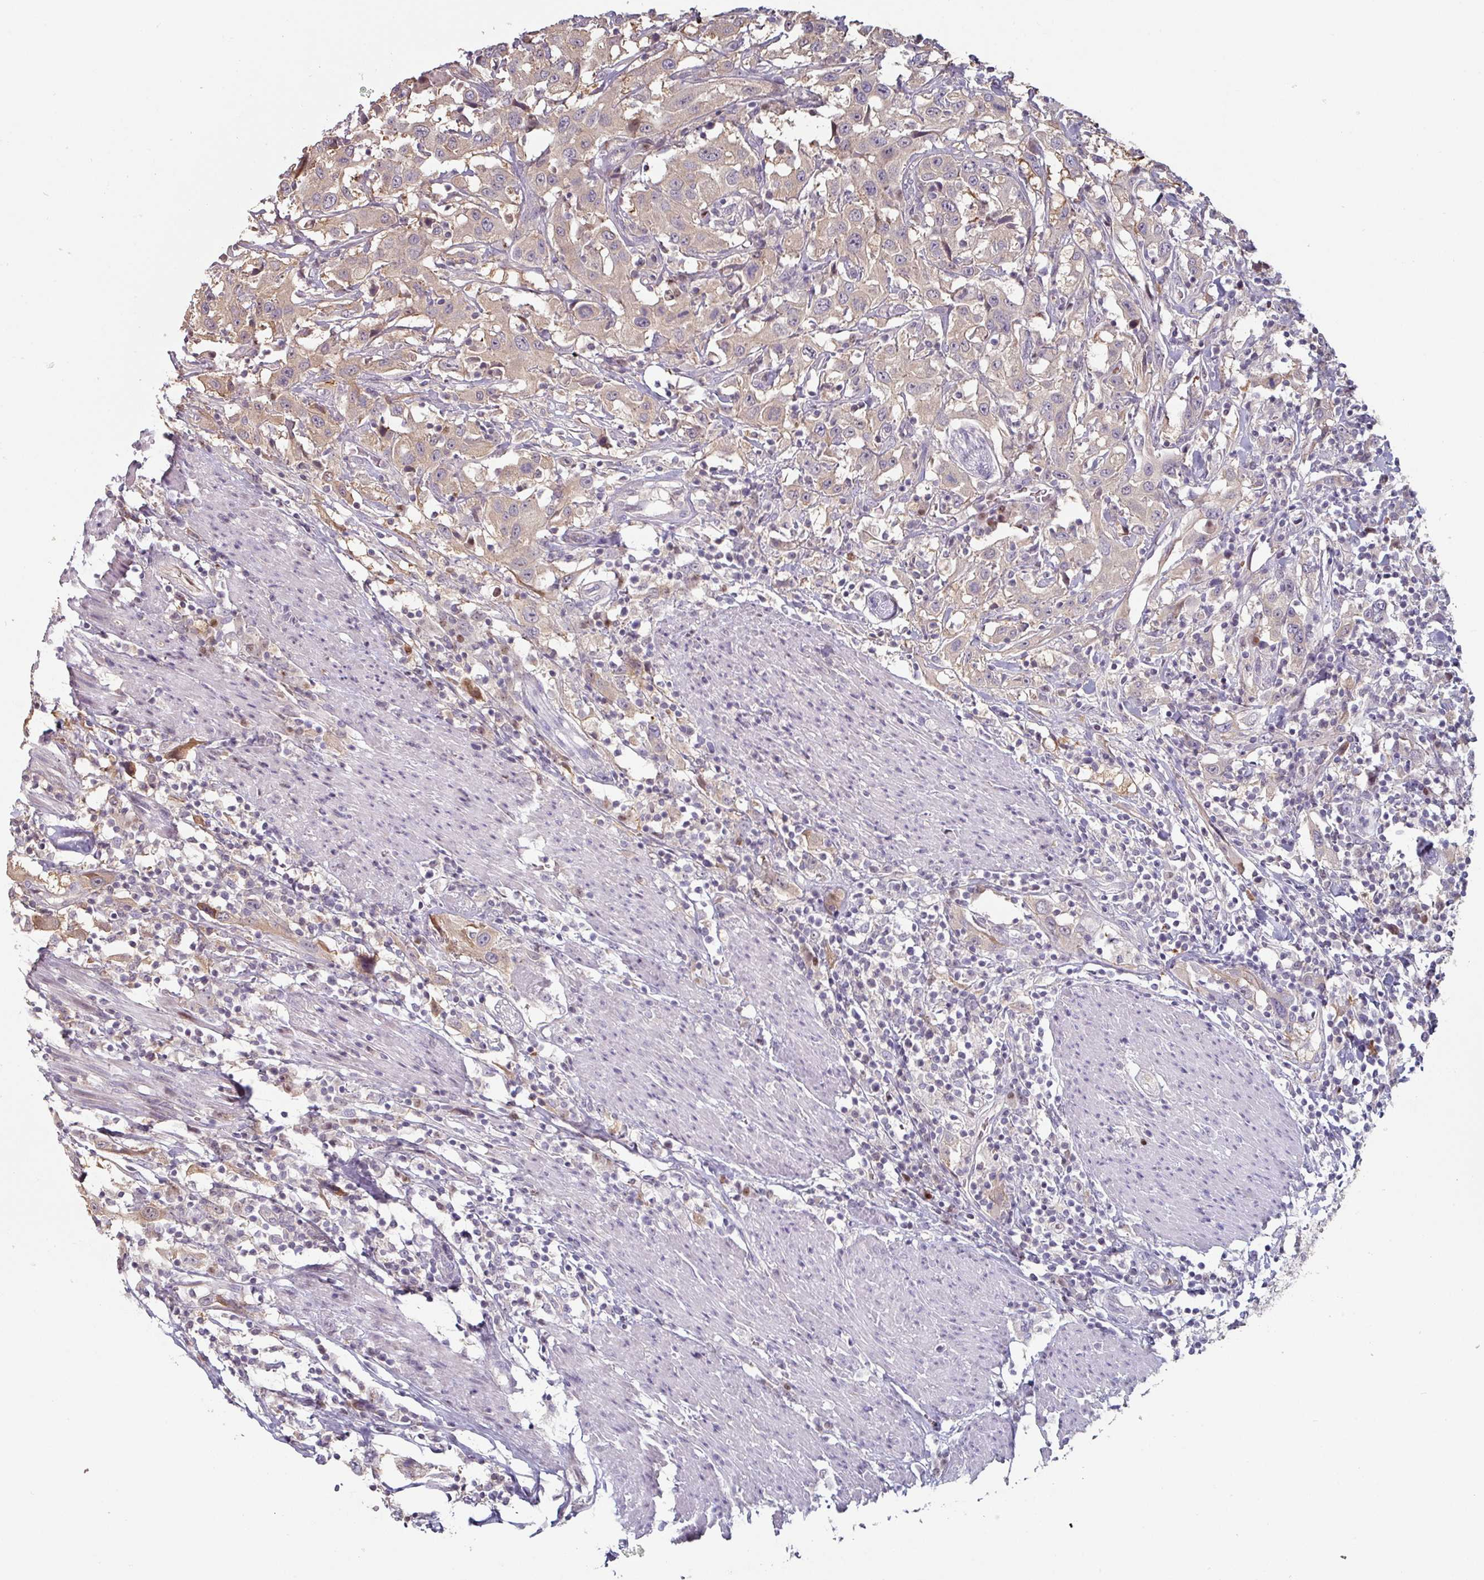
{"staining": {"intensity": "weak", "quantity": "25%-75%", "location": "cytoplasmic/membranous"}, "tissue": "urothelial cancer", "cell_type": "Tumor cells", "image_type": "cancer", "snomed": [{"axis": "morphology", "description": "Urothelial carcinoma, High grade"}, {"axis": "topography", "description": "Urinary bladder"}], "caption": "Immunohistochemistry (IHC) staining of high-grade urothelial carcinoma, which reveals low levels of weak cytoplasmic/membranous expression in approximately 25%-75% of tumor cells indicating weak cytoplasmic/membranous protein staining. The staining was performed using DAB (brown) for protein detection and nuclei were counterstained in hematoxylin (blue).", "gene": "ZBTB6", "patient": {"sex": "male", "age": 61}}